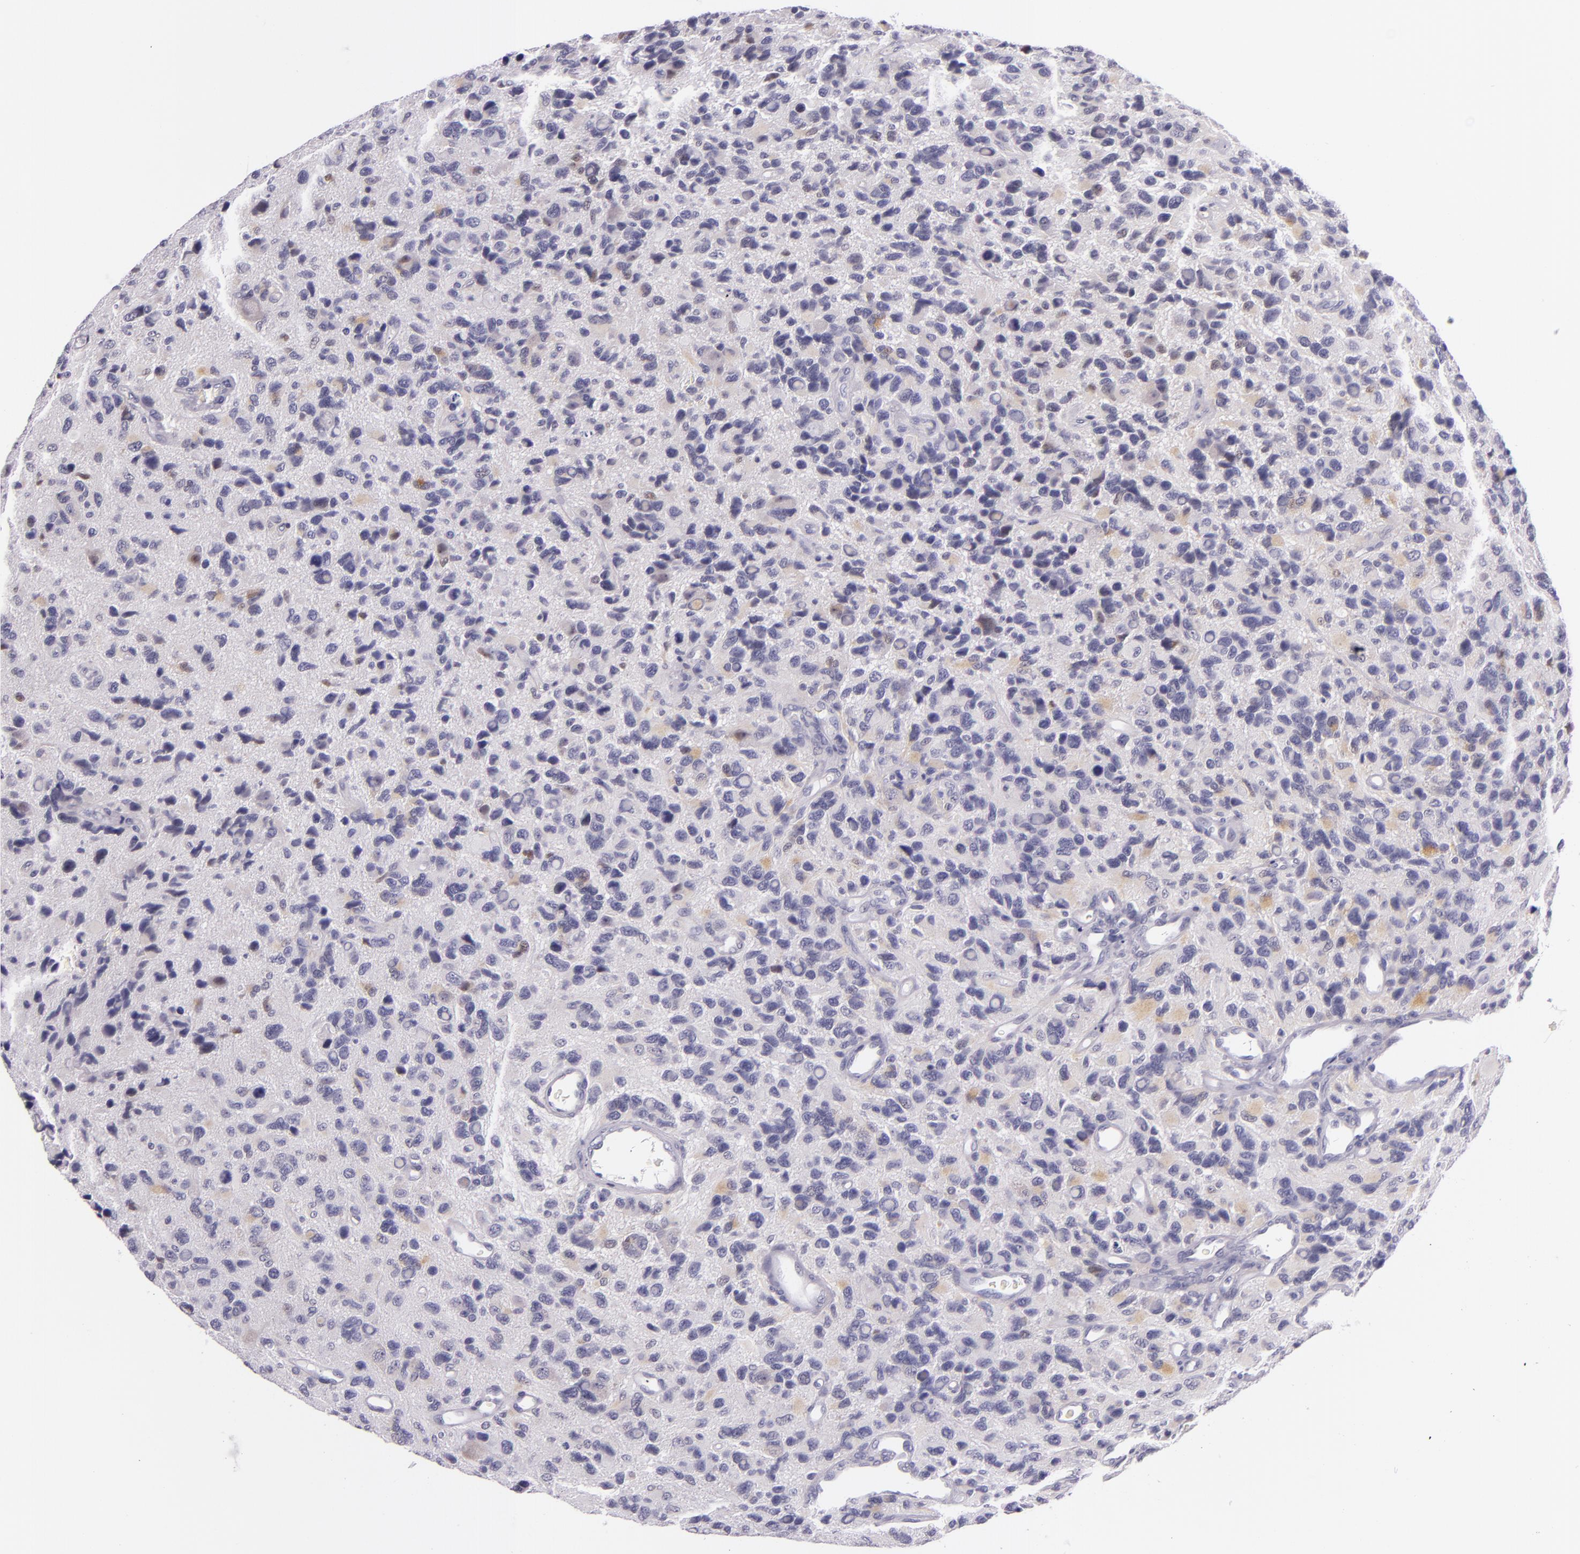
{"staining": {"intensity": "weak", "quantity": "25%-75%", "location": "cytoplasmic/membranous"}, "tissue": "glioma", "cell_type": "Tumor cells", "image_type": "cancer", "snomed": [{"axis": "morphology", "description": "Glioma, malignant, High grade"}, {"axis": "topography", "description": "Brain"}], "caption": "Glioma was stained to show a protein in brown. There is low levels of weak cytoplasmic/membranous expression in approximately 25%-75% of tumor cells.", "gene": "HSP90AA1", "patient": {"sex": "male", "age": 77}}